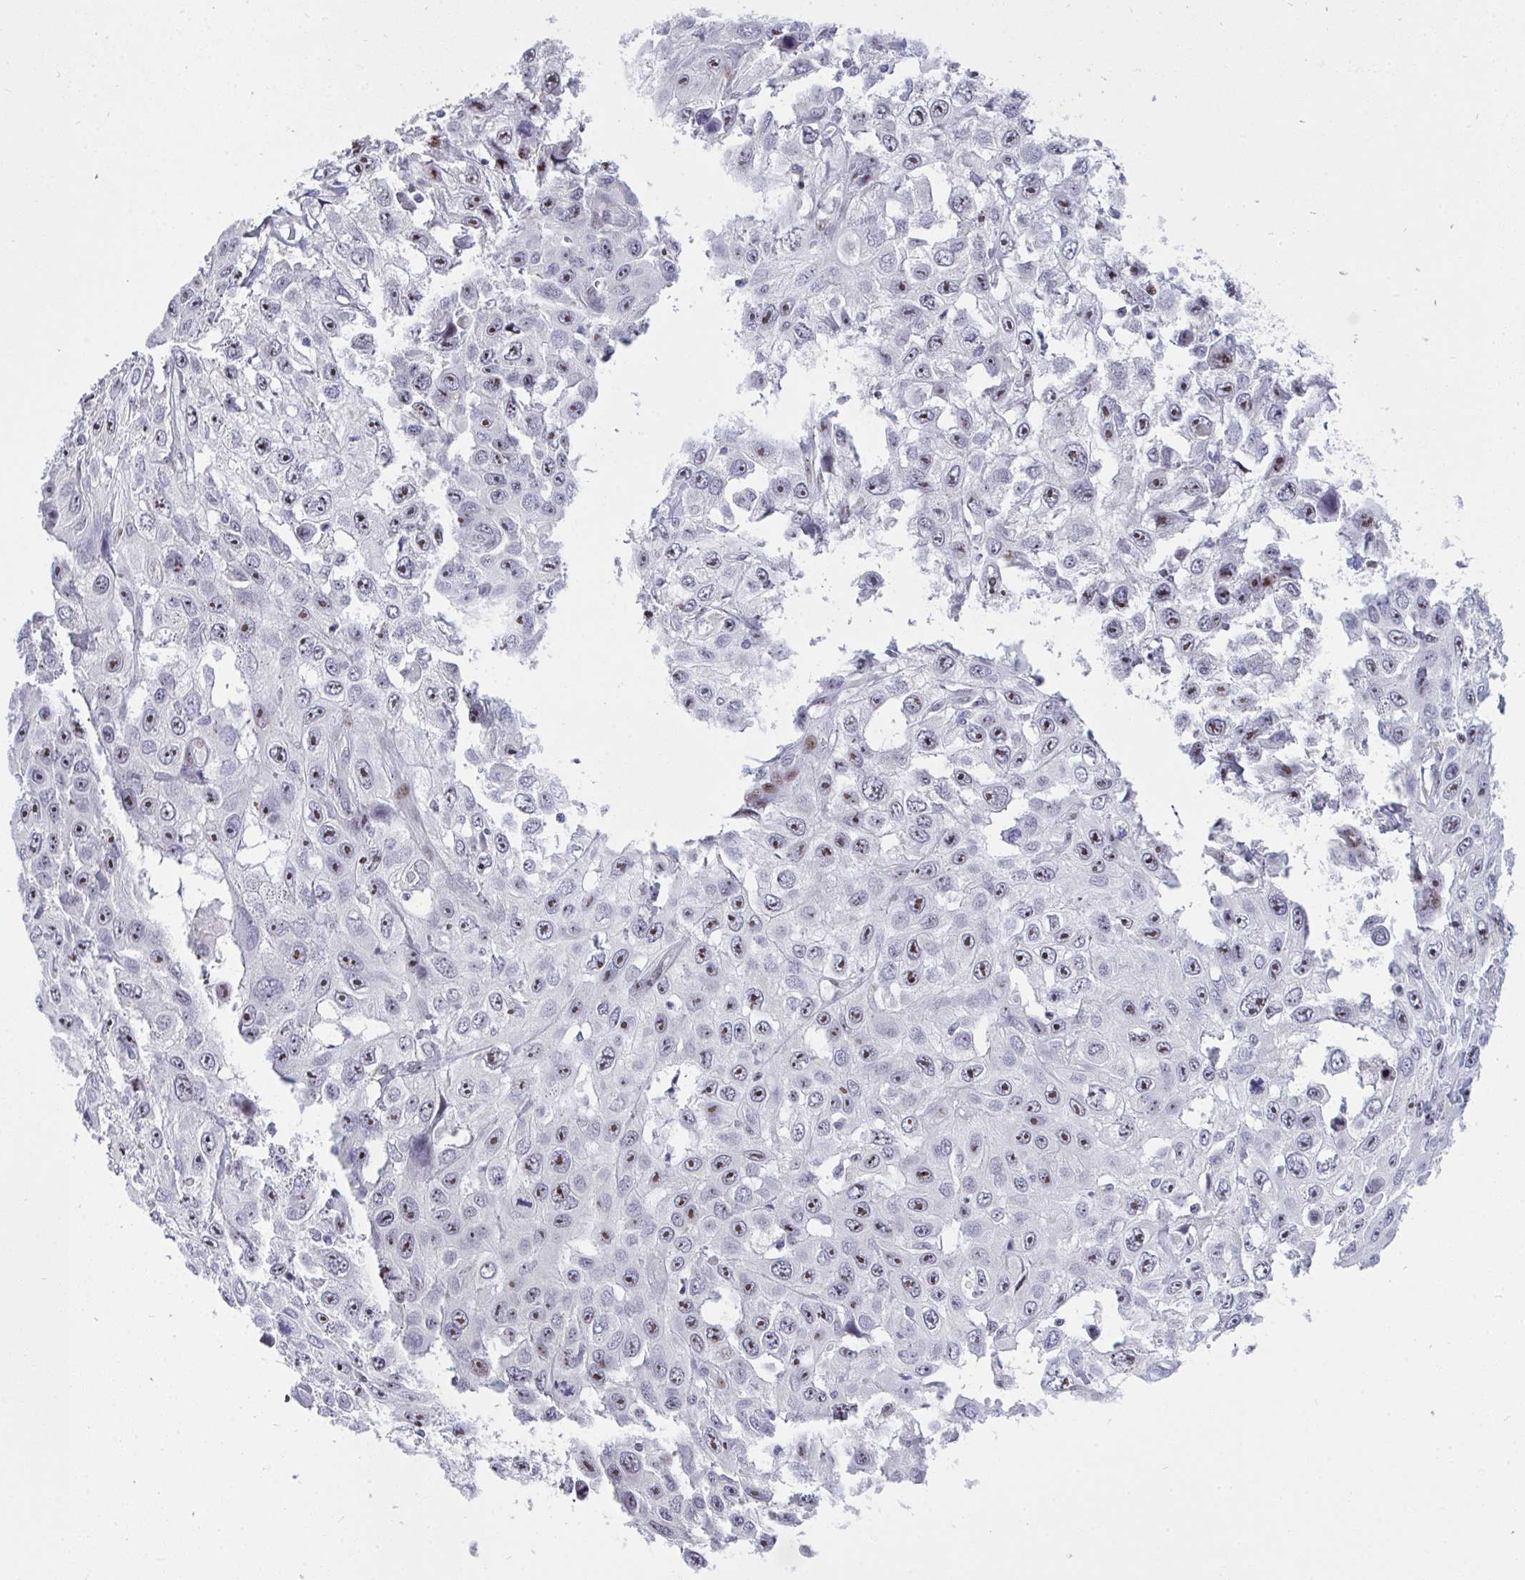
{"staining": {"intensity": "moderate", "quantity": ">75%", "location": "nuclear"}, "tissue": "skin cancer", "cell_type": "Tumor cells", "image_type": "cancer", "snomed": [{"axis": "morphology", "description": "Squamous cell carcinoma, NOS"}, {"axis": "topography", "description": "Skin"}], "caption": "This is an image of IHC staining of skin cancer (squamous cell carcinoma), which shows moderate staining in the nuclear of tumor cells.", "gene": "PLPPR3", "patient": {"sex": "male", "age": 82}}